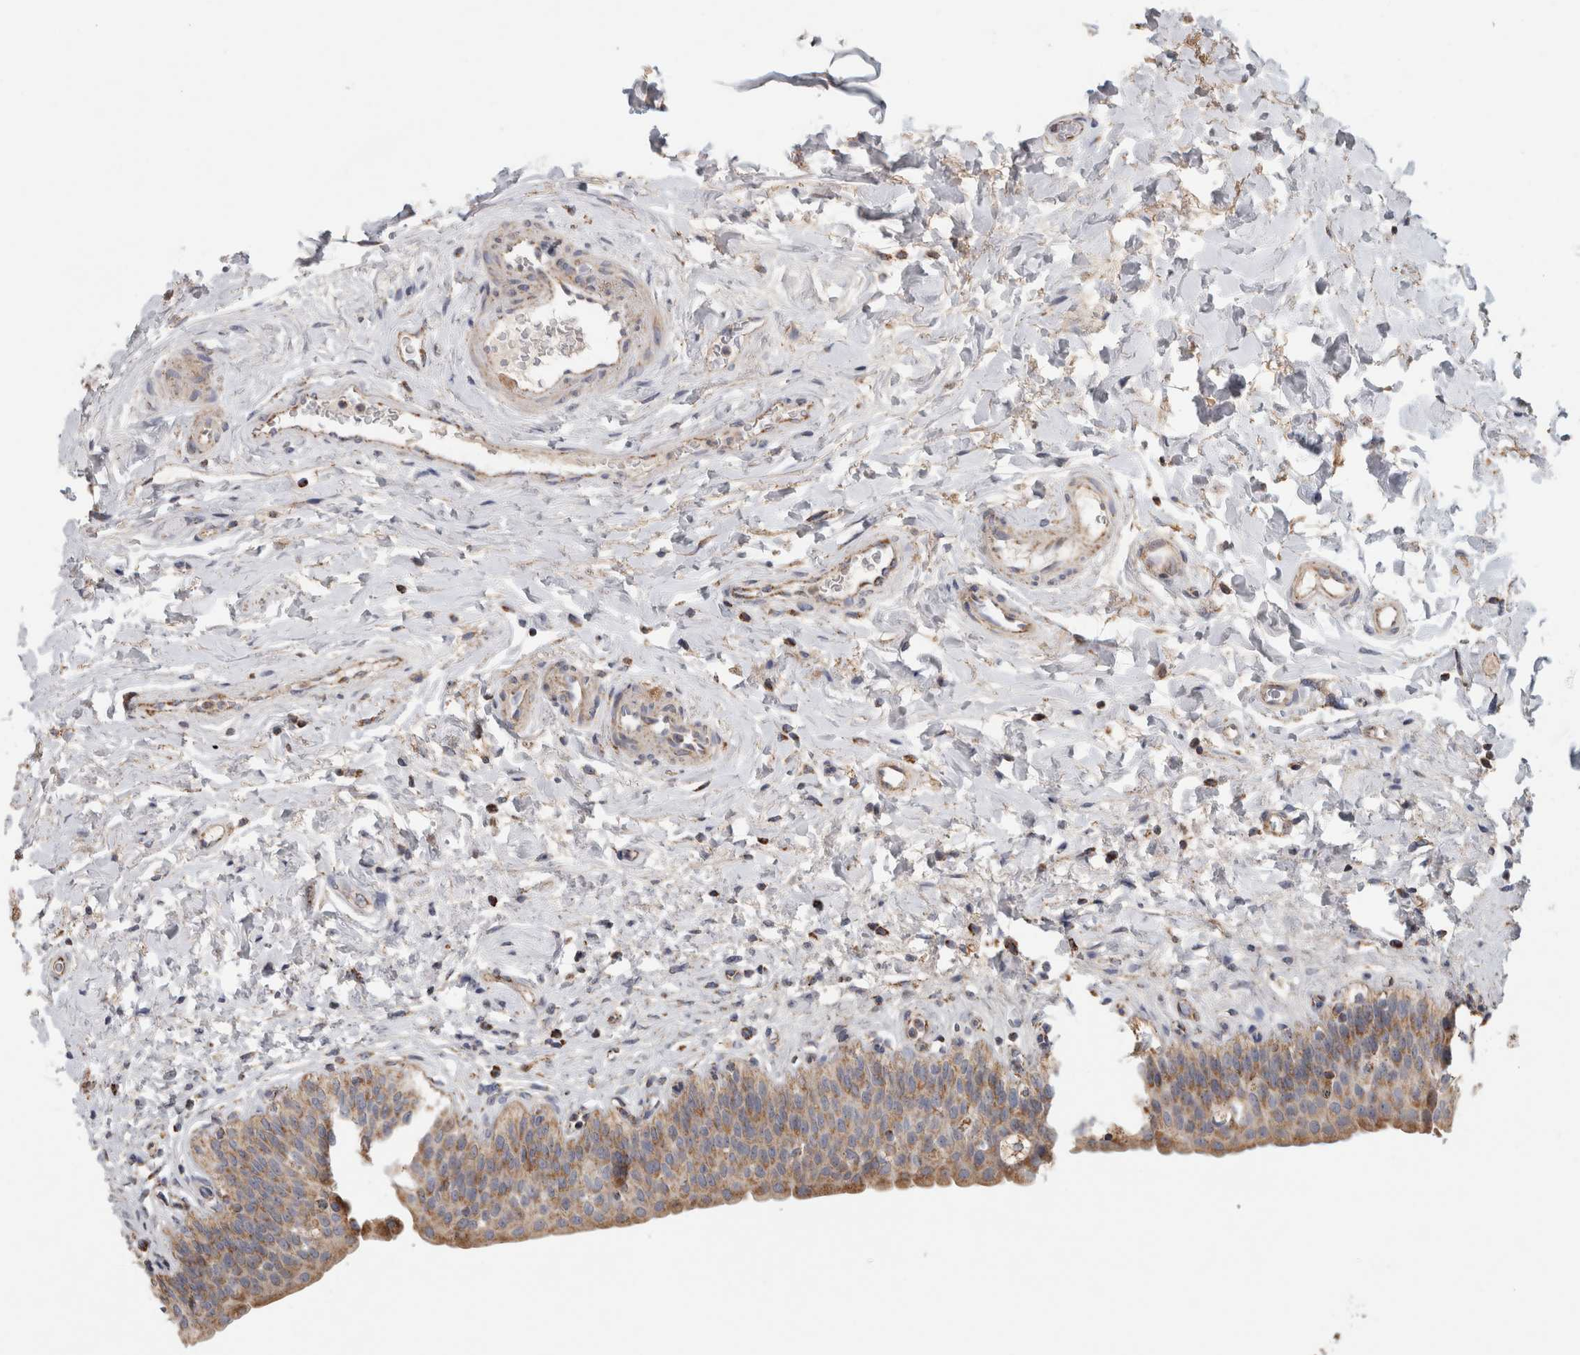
{"staining": {"intensity": "moderate", "quantity": ">75%", "location": "cytoplasmic/membranous"}, "tissue": "urinary bladder", "cell_type": "Urothelial cells", "image_type": "normal", "snomed": [{"axis": "morphology", "description": "Normal tissue, NOS"}, {"axis": "topography", "description": "Urinary bladder"}], "caption": "Protein positivity by IHC exhibits moderate cytoplasmic/membranous expression in approximately >75% of urothelial cells in benign urinary bladder. Immunohistochemistry stains the protein in brown and the nuclei are stained blue.", "gene": "ST8SIA1", "patient": {"sex": "male", "age": 83}}